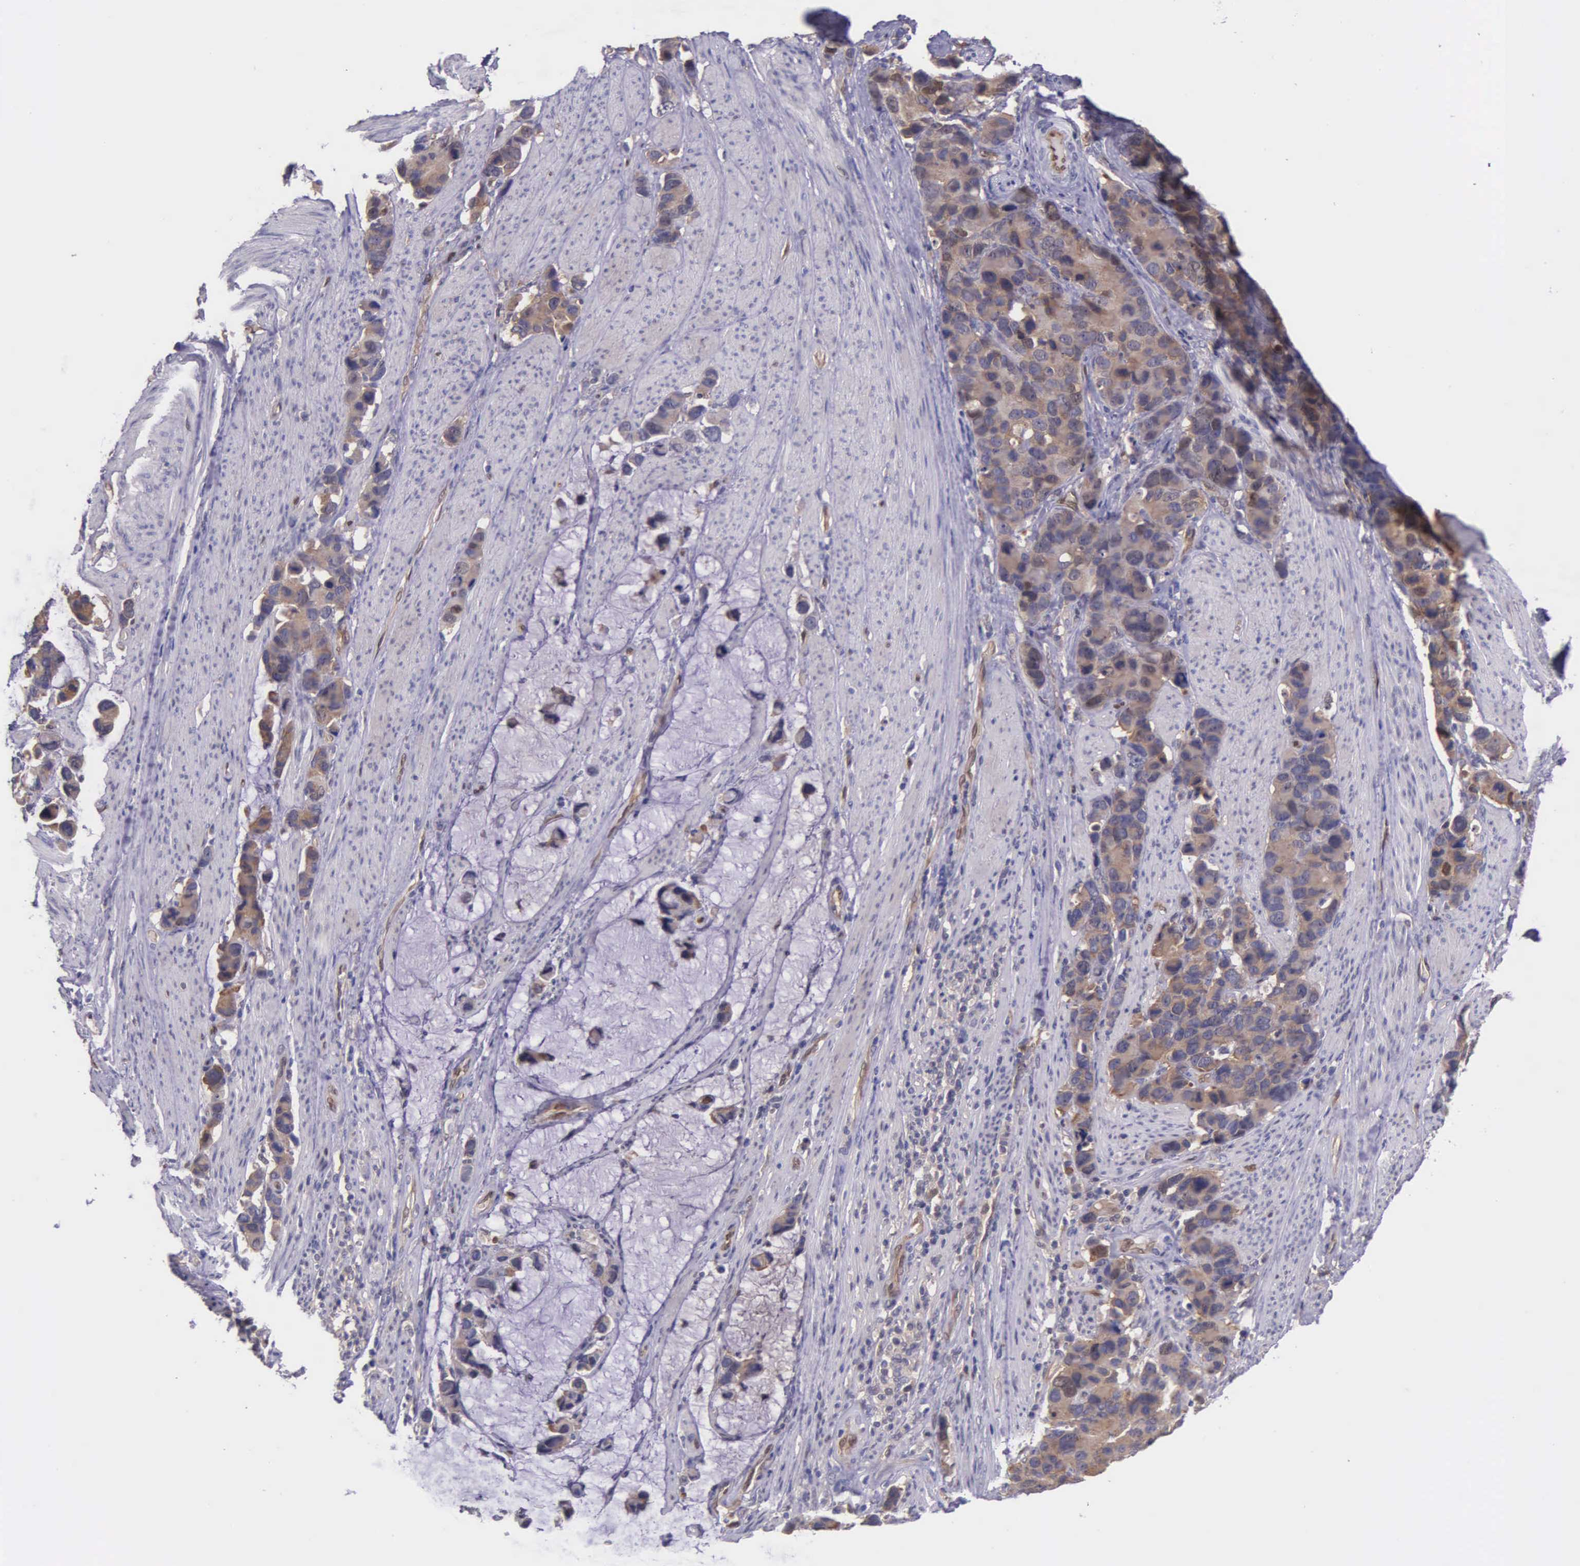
{"staining": {"intensity": "moderate", "quantity": ">75%", "location": "cytoplasmic/membranous"}, "tissue": "stomach cancer", "cell_type": "Tumor cells", "image_type": "cancer", "snomed": [{"axis": "morphology", "description": "Adenocarcinoma, NOS"}, {"axis": "topography", "description": "Stomach, upper"}], "caption": "Stomach cancer (adenocarcinoma) tissue shows moderate cytoplasmic/membranous positivity in approximately >75% of tumor cells", "gene": "GMPR2", "patient": {"sex": "male", "age": 71}}